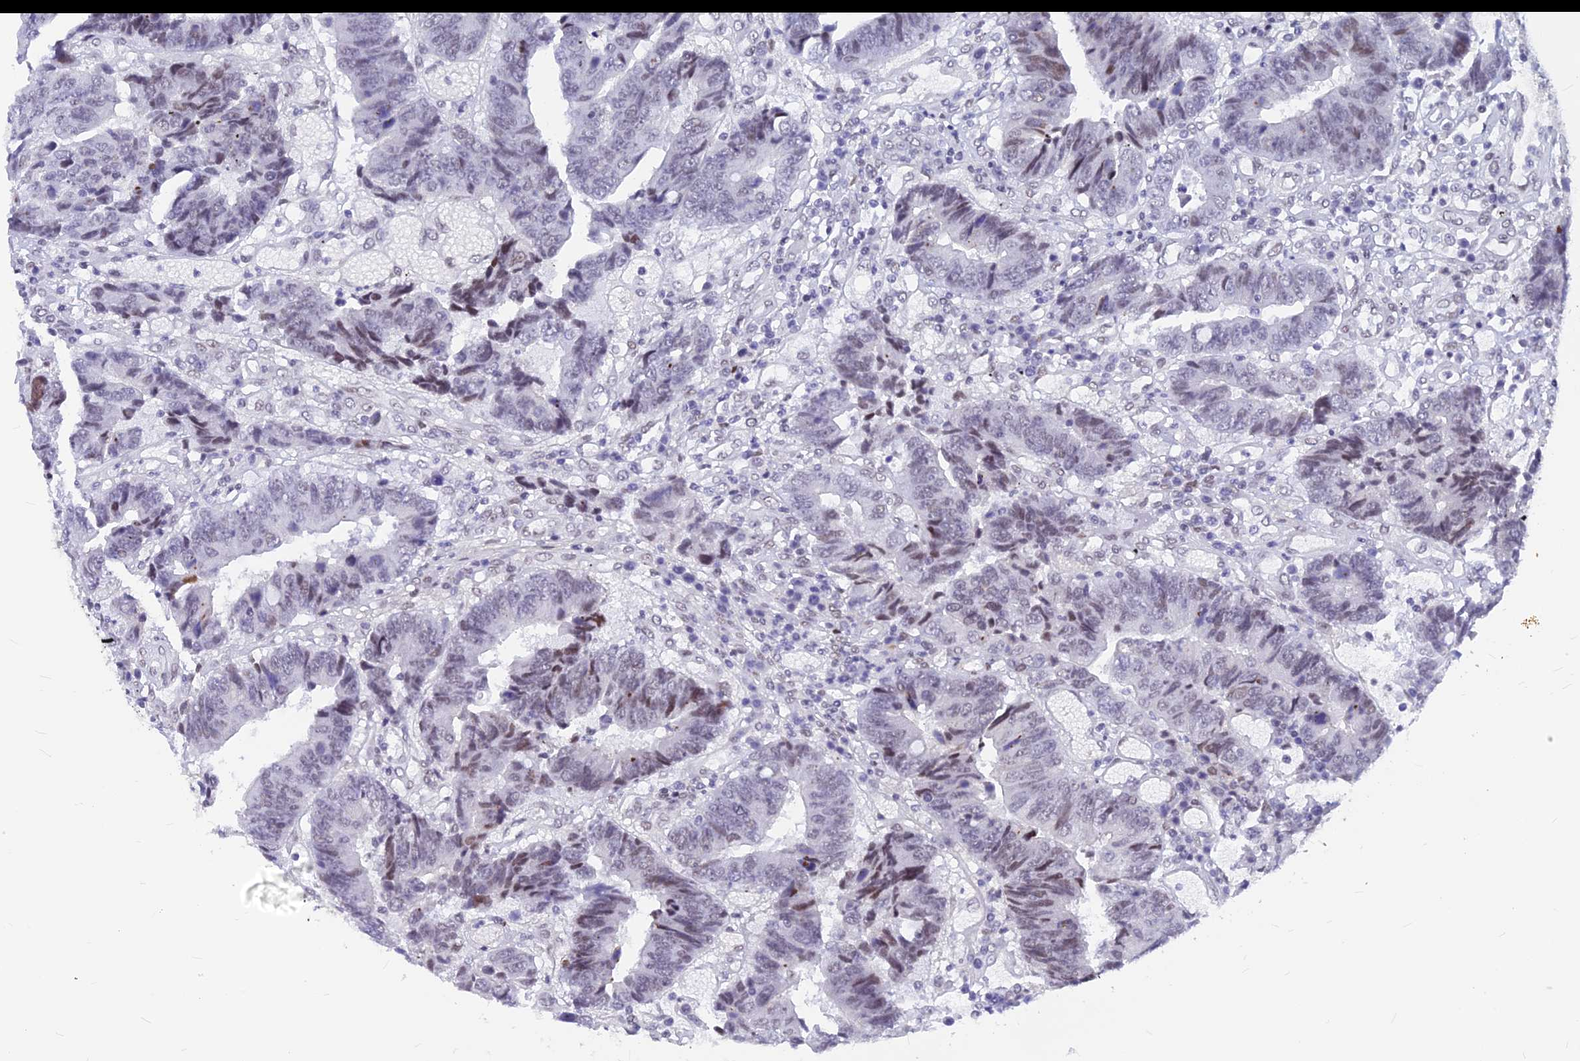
{"staining": {"intensity": "weak", "quantity": "25%-75%", "location": "nuclear"}, "tissue": "colorectal cancer", "cell_type": "Tumor cells", "image_type": "cancer", "snomed": [{"axis": "morphology", "description": "Adenocarcinoma, NOS"}, {"axis": "topography", "description": "Rectum"}], "caption": "Protein staining by immunohistochemistry displays weak nuclear expression in about 25%-75% of tumor cells in adenocarcinoma (colorectal). (Stains: DAB in brown, nuclei in blue, Microscopy: brightfield microscopy at high magnification).", "gene": "KCTD13", "patient": {"sex": "male", "age": 84}}